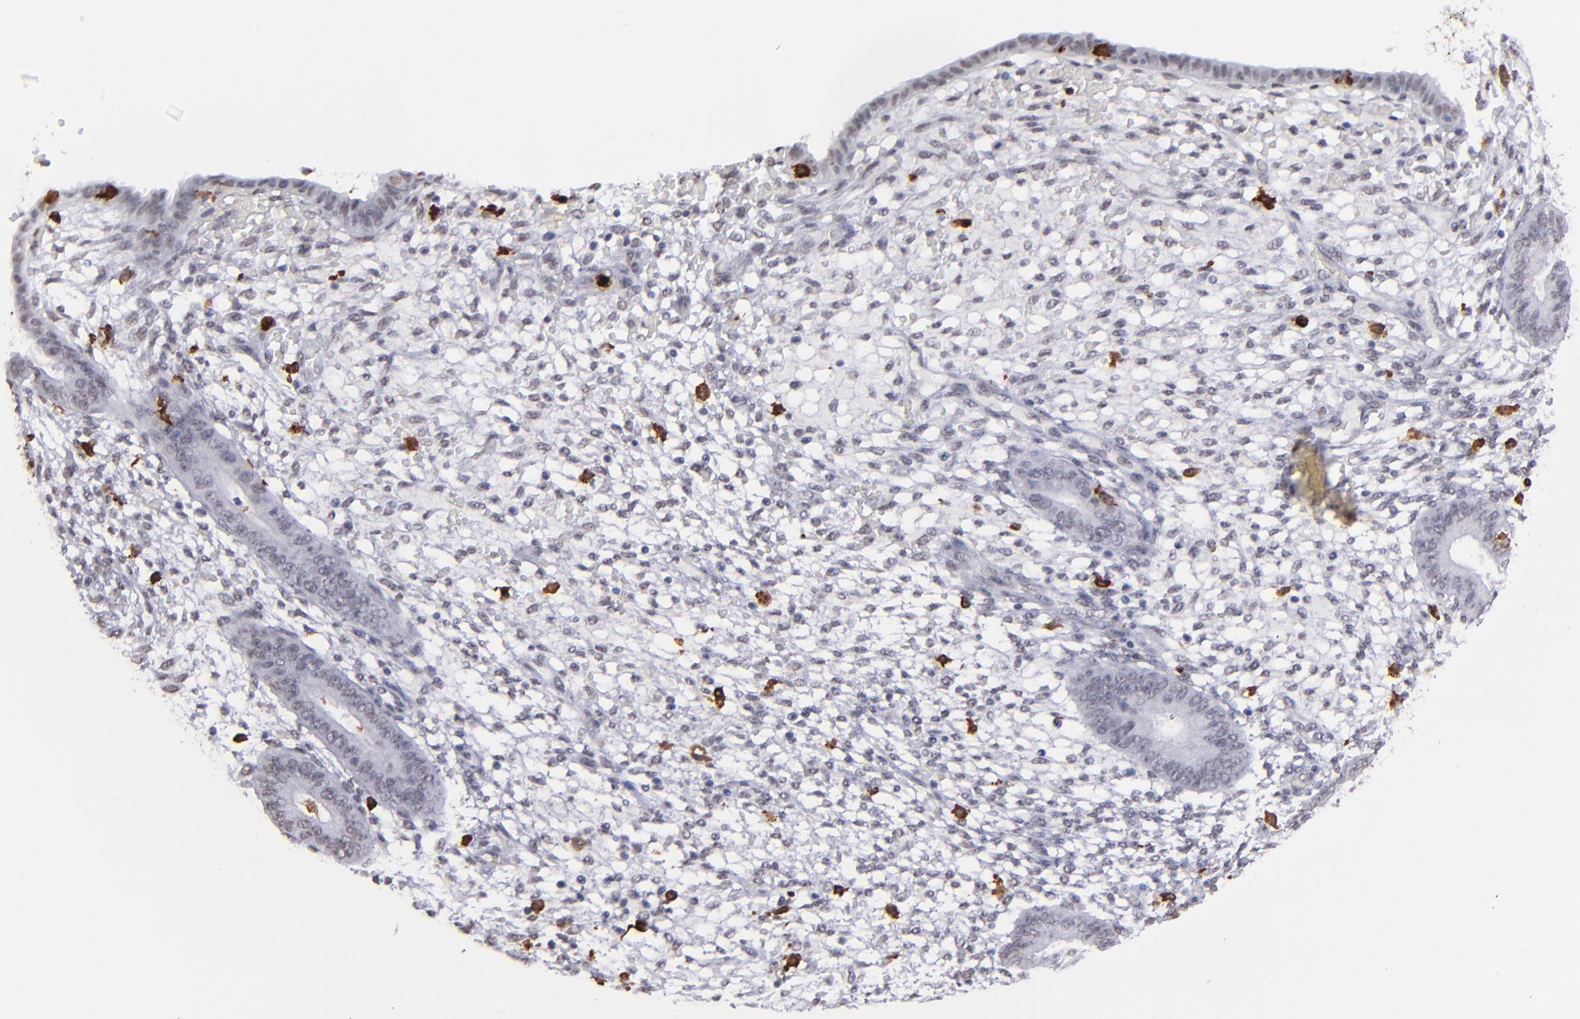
{"staining": {"intensity": "strong", "quantity": "<25%", "location": "cytoplasmic/membranous"}, "tissue": "endometrium", "cell_type": "Cells in endometrial stroma", "image_type": "normal", "snomed": [{"axis": "morphology", "description": "Normal tissue, NOS"}, {"axis": "topography", "description": "Endometrium"}], "caption": "IHC of benign human endometrium reveals medium levels of strong cytoplasmic/membranous expression in approximately <25% of cells in endometrial stroma. The staining was performed using DAB to visualize the protein expression in brown, while the nuclei were stained in blue with hematoxylin (Magnification: 20x).", "gene": "NCF2", "patient": {"sex": "female", "age": 42}}